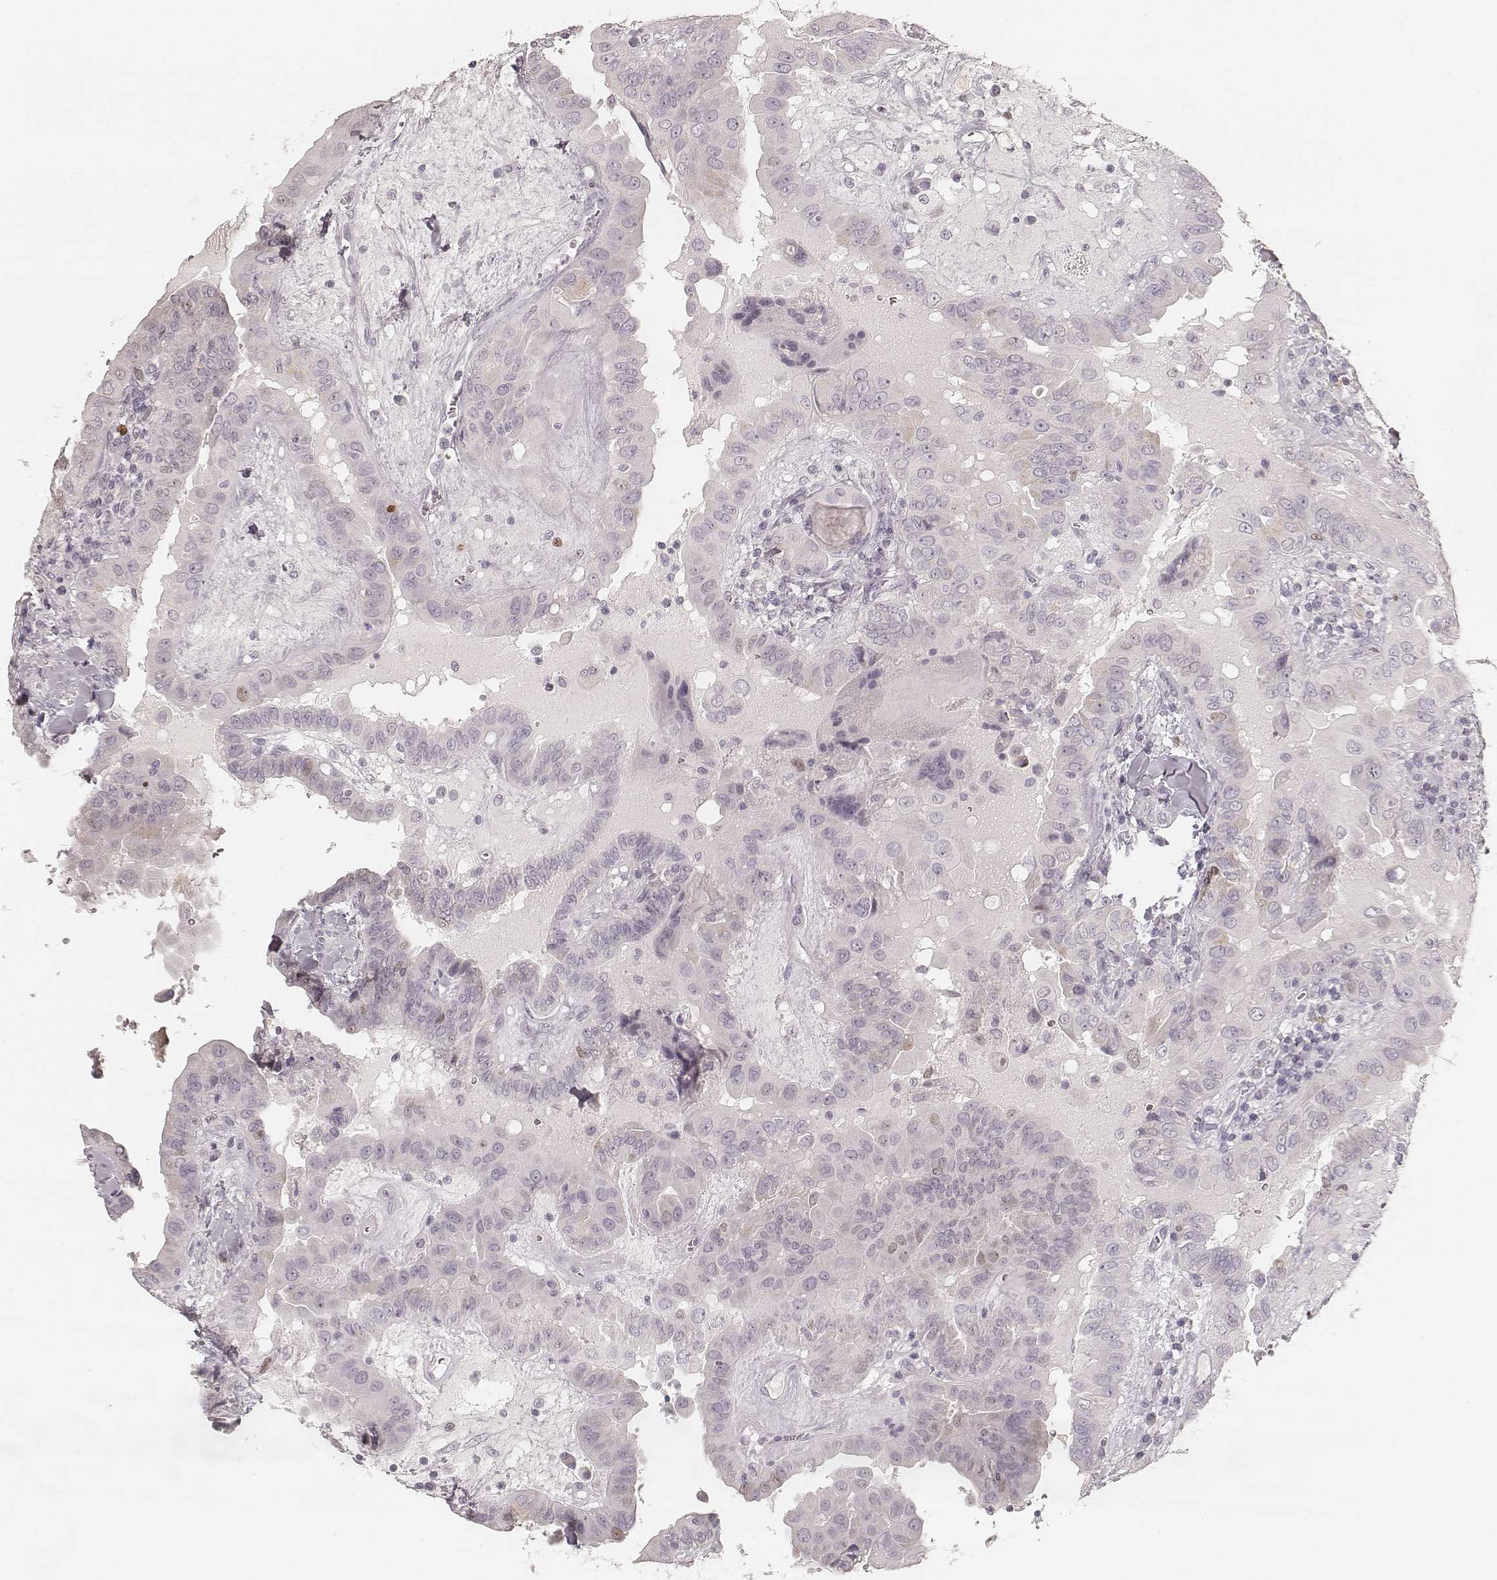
{"staining": {"intensity": "negative", "quantity": "none", "location": "none"}, "tissue": "thyroid cancer", "cell_type": "Tumor cells", "image_type": "cancer", "snomed": [{"axis": "morphology", "description": "Papillary adenocarcinoma, NOS"}, {"axis": "topography", "description": "Thyroid gland"}], "caption": "Thyroid cancer was stained to show a protein in brown. There is no significant expression in tumor cells. (IHC, brightfield microscopy, high magnification).", "gene": "TEX37", "patient": {"sex": "female", "age": 37}}